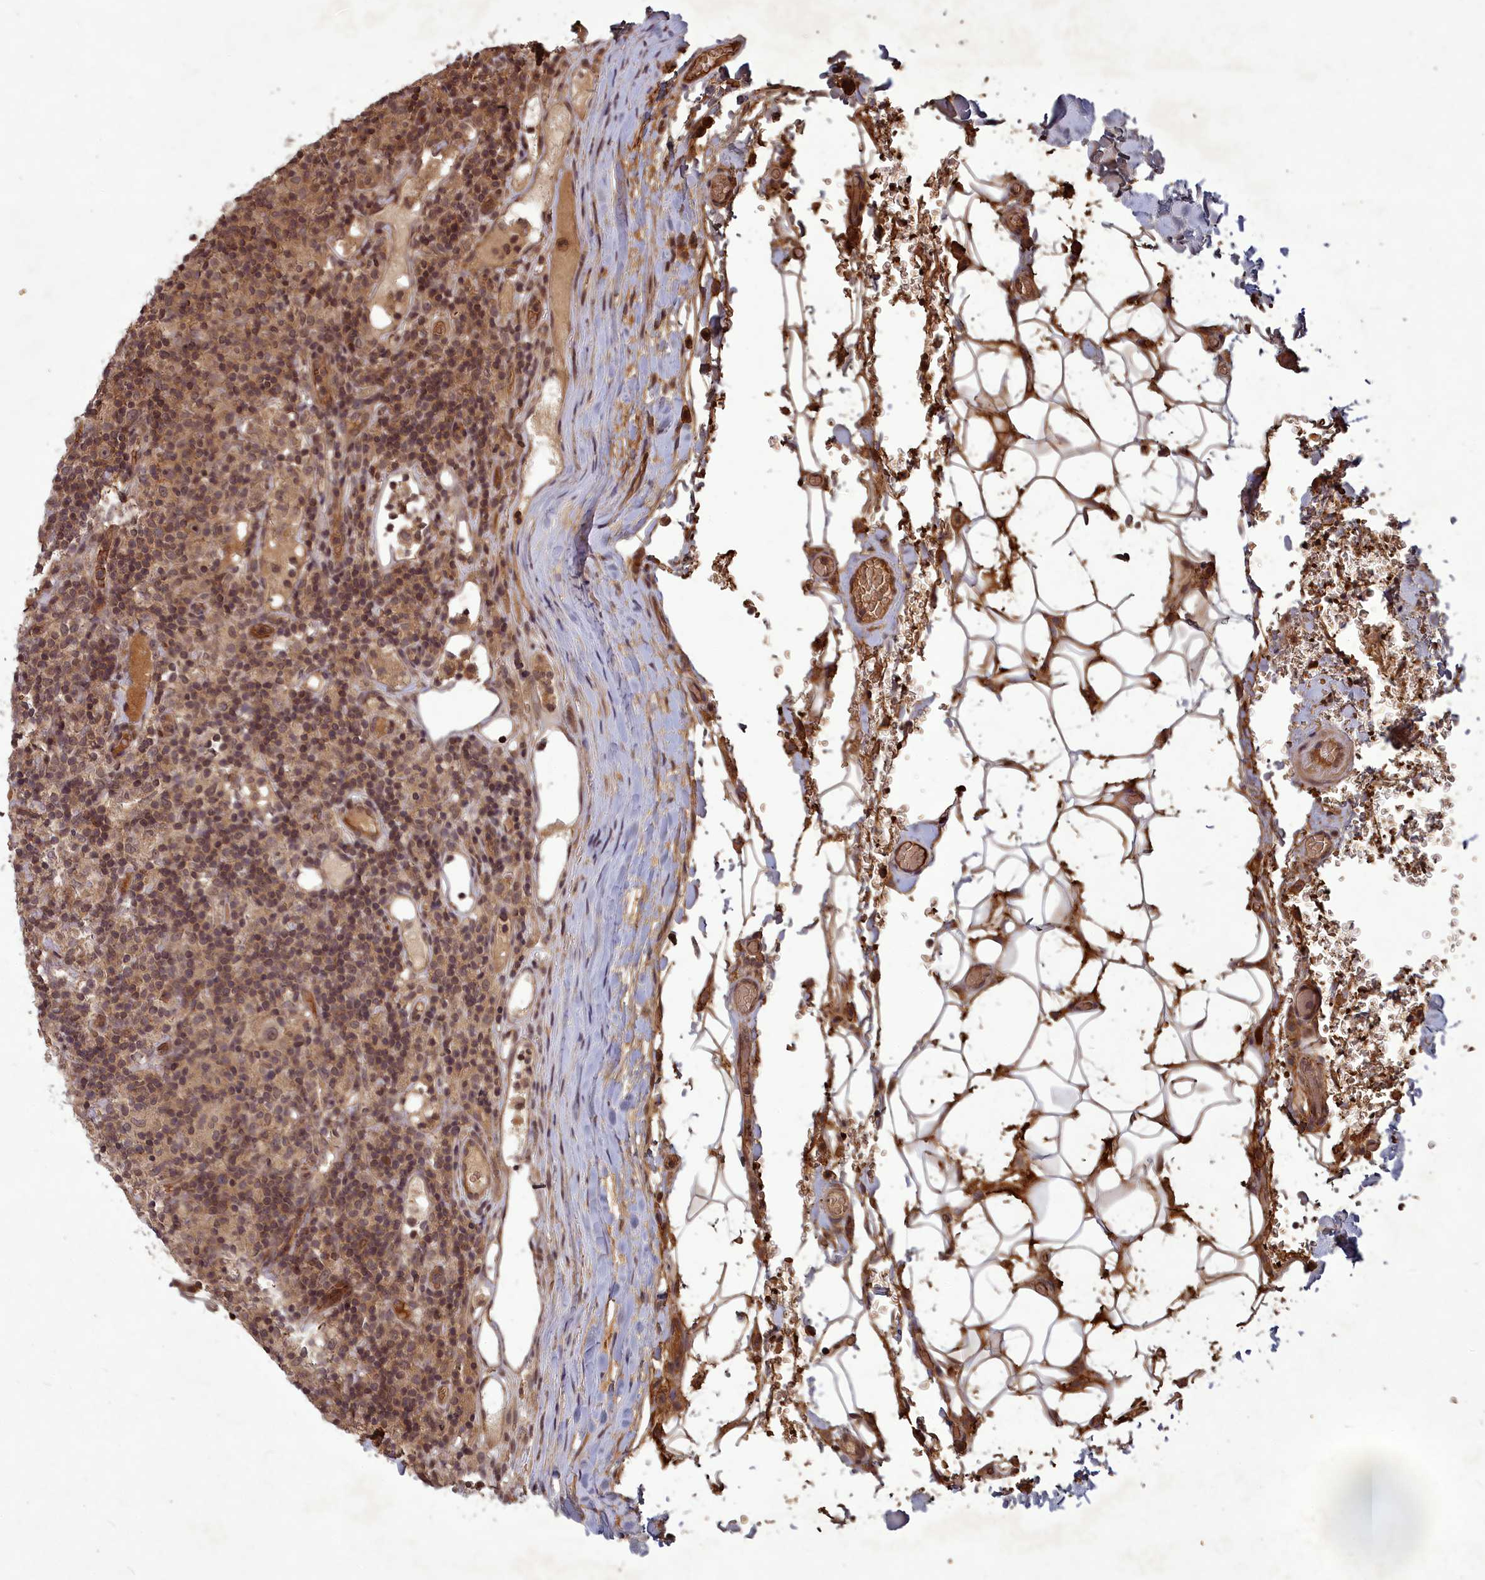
{"staining": {"intensity": "weak", "quantity": ">75%", "location": "cytoplasmic/membranous,nuclear"}, "tissue": "lymphoma", "cell_type": "Tumor cells", "image_type": "cancer", "snomed": [{"axis": "morphology", "description": "Hodgkin's disease, NOS"}, {"axis": "topography", "description": "Lymph node"}], "caption": "A low amount of weak cytoplasmic/membranous and nuclear positivity is seen in approximately >75% of tumor cells in lymphoma tissue. The staining is performed using DAB brown chromogen to label protein expression. The nuclei are counter-stained blue using hematoxylin.", "gene": "SRMS", "patient": {"sex": "male", "age": 70}}